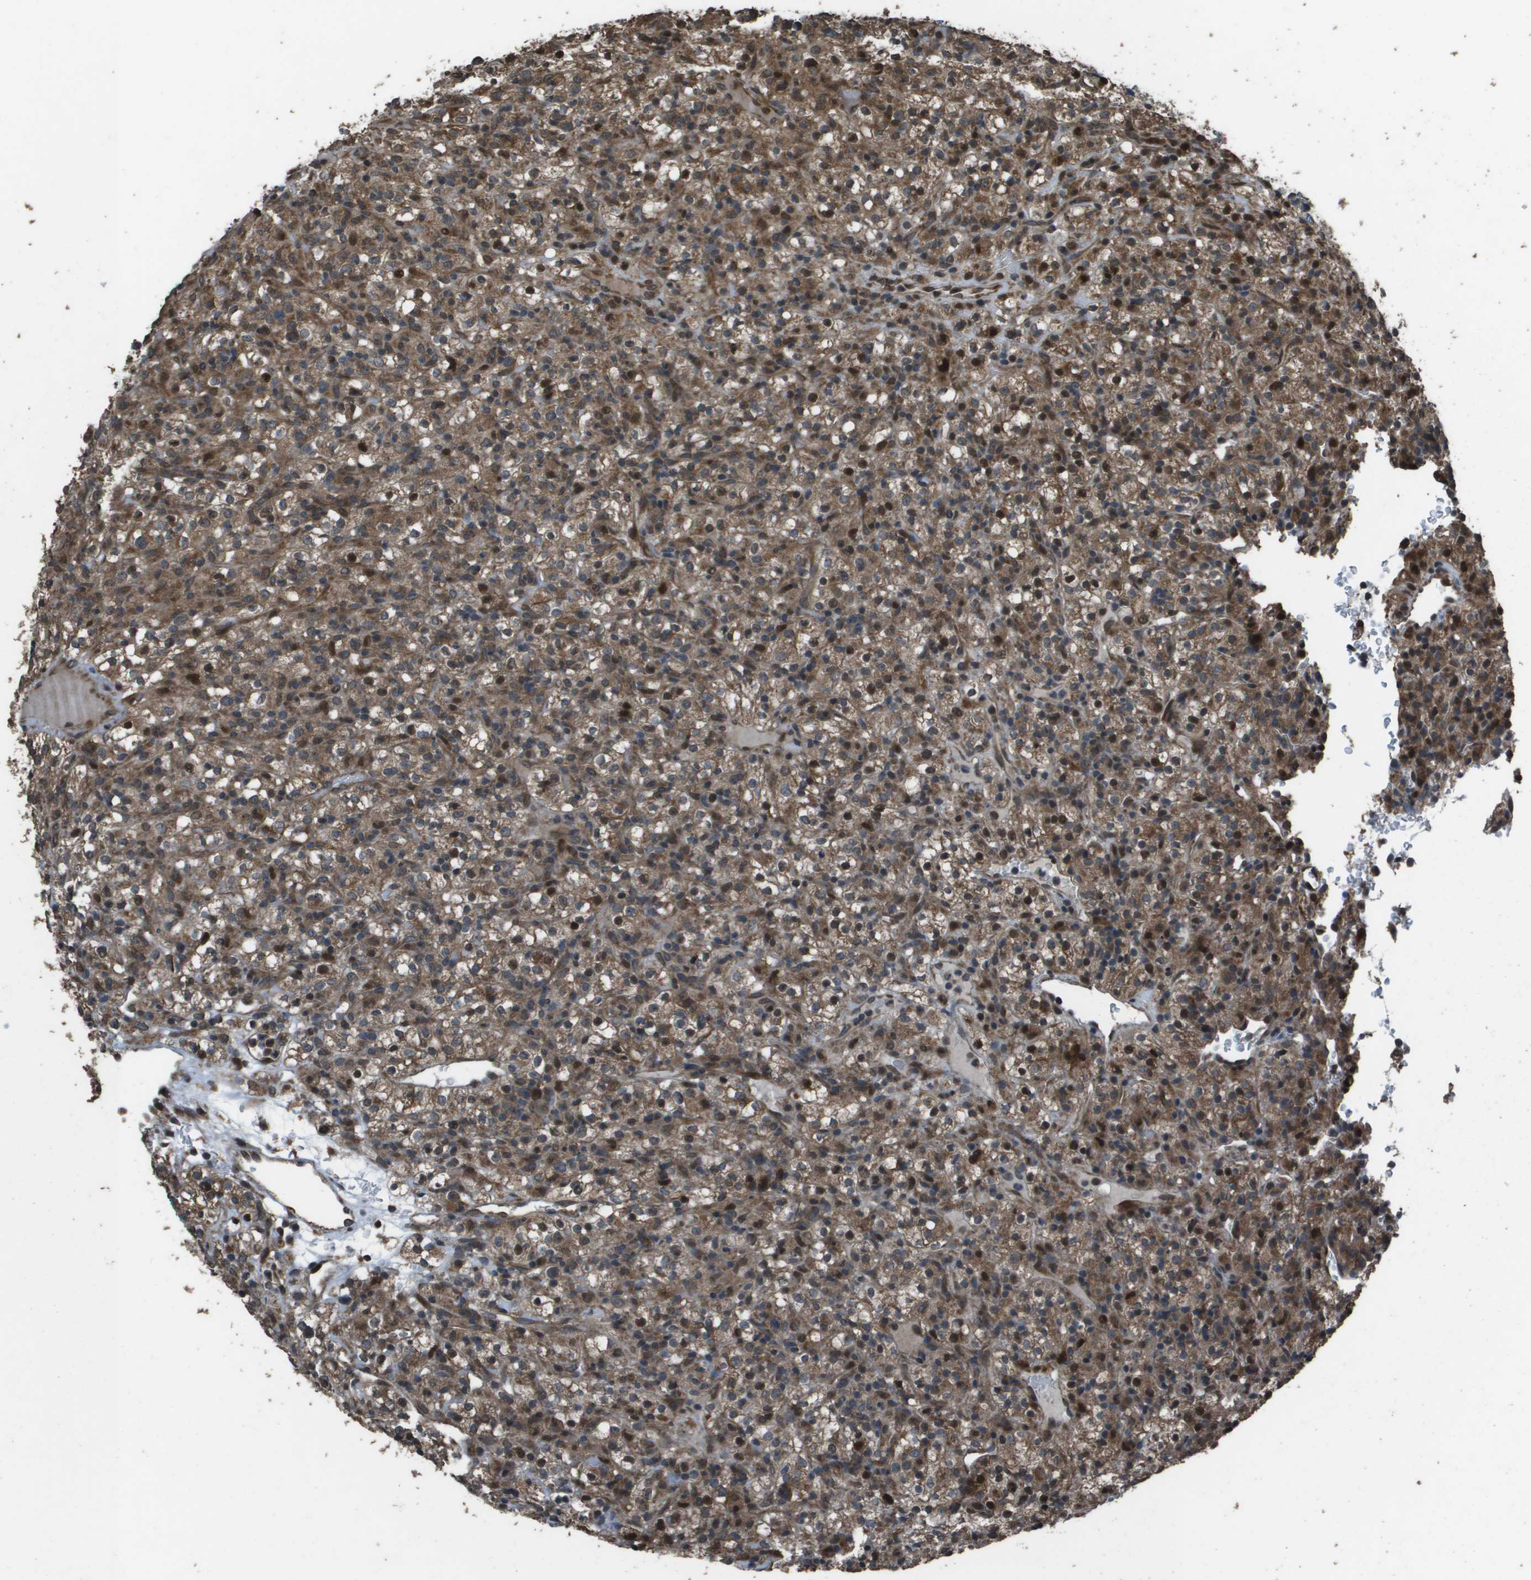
{"staining": {"intensity": "moderate", "quantity": ">75%", "location": "cytoplasmic/membranous"}, "tissue": "renal cancer", "cell_type": "Tumor cells", "image_type": "cancer", "snomed": [{"axis": "morphology", "description": "Normal tissue, NOS"}, {"axis": "morphology", "description": "Adenocarcinoma, NOS"}, {"axis": "topography", "description": "Kidney"}], "caption": "Renal adenocarcinoma stained with DAB (3,3'-diaminobenzidine) IHC exhibits medium levels of moderate cytoplasmic/membranous expression in approximately >75% of tumor cells.", "gene": "FIG4", "patient": {"sex": "female", "age": 72}}